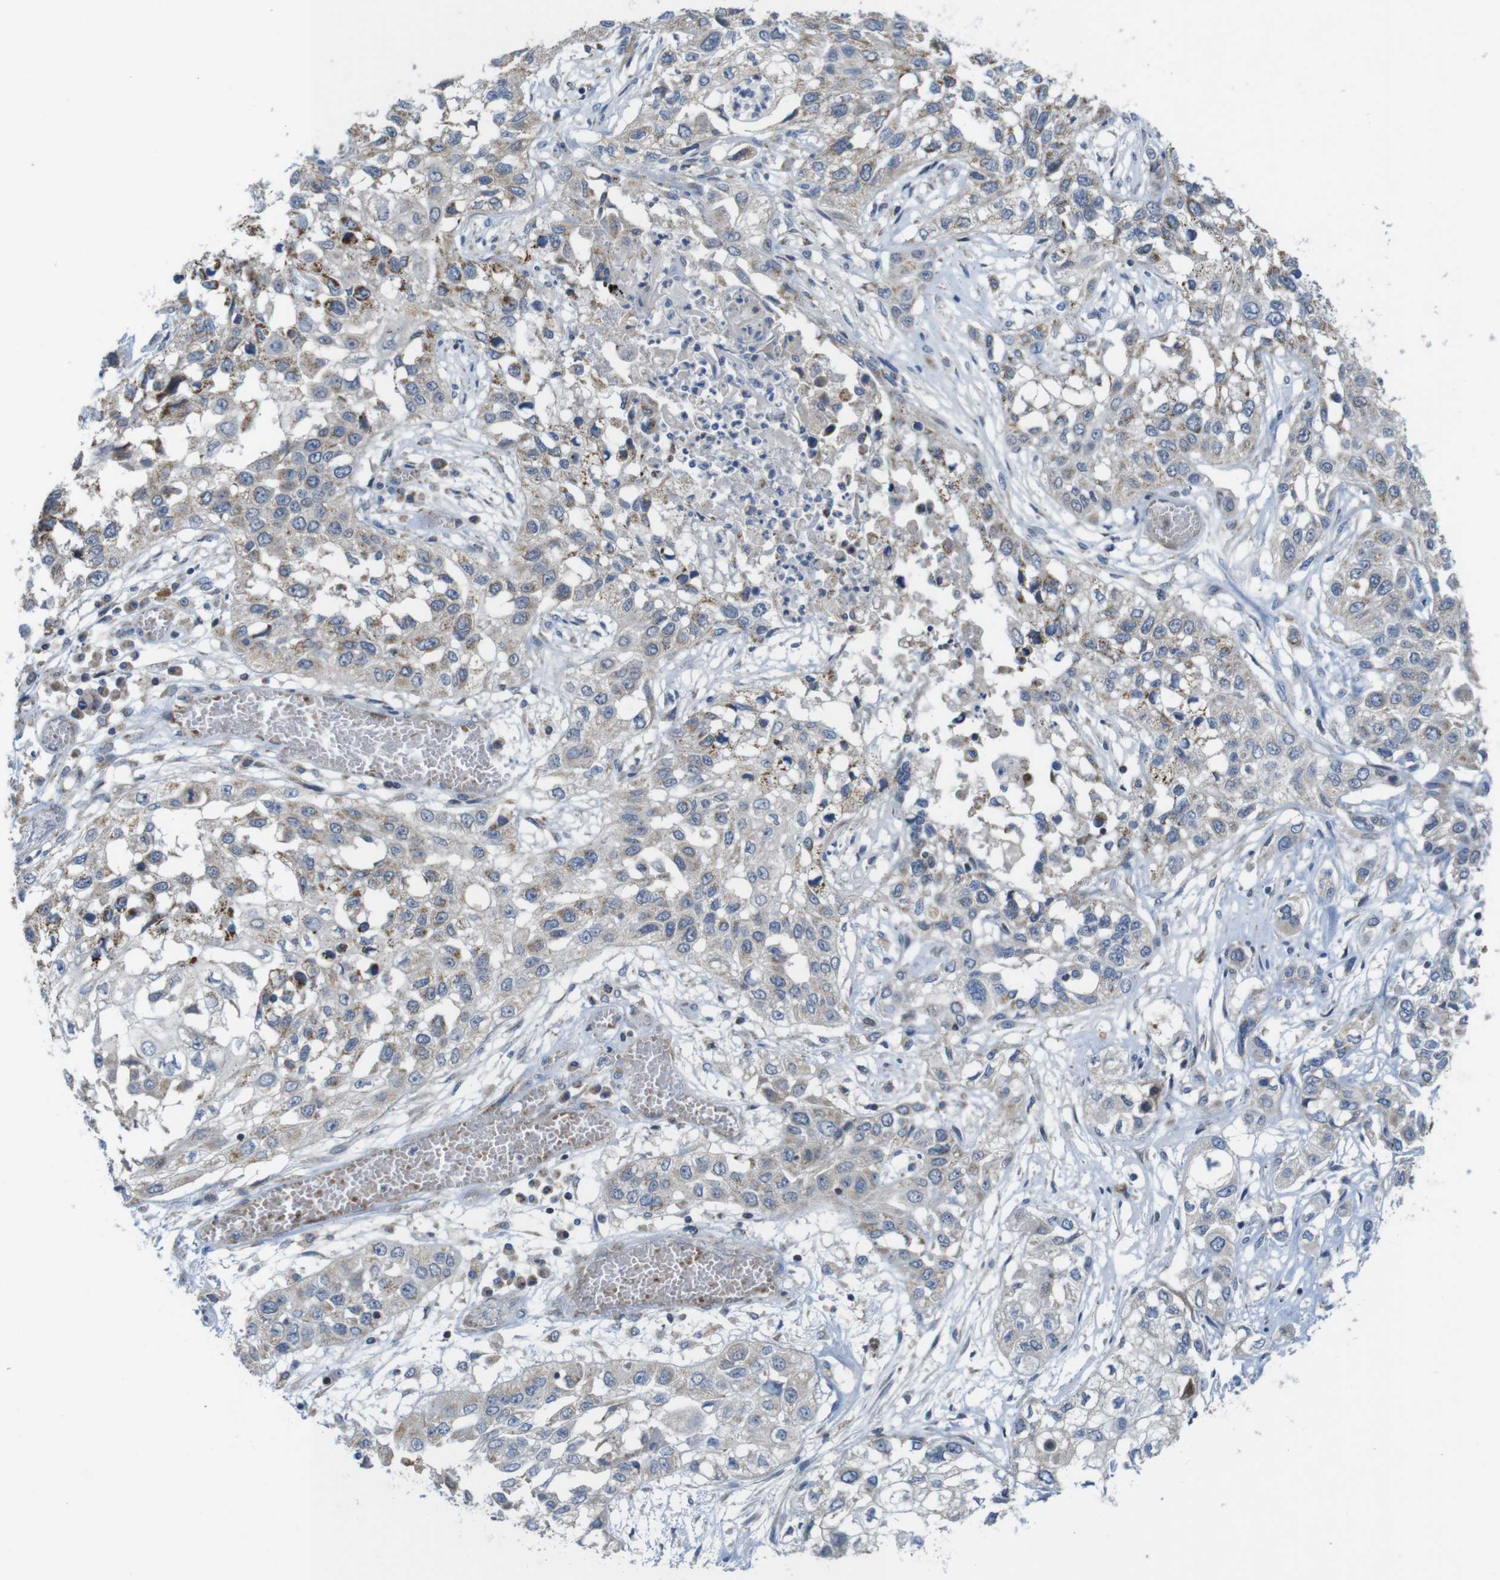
{"staining": {"intensity": "weak", "quantity": "25%-75%", "location": "cytoplasmic/membranous"}, "tissue": "lung cancer", "cell_type": "Tumor cells", "image_type": "cancer", "snomed": [{"axis": "morphology", "description": "Squamous cell carcinoma, NOS"}, {"axis": "topography", "description": "Lung"}], "caption": "This histopathology image displays immunohistochemistry (IHC) staining of human squamous cell carcinoma (lung), with low weak cytoplasmic/membranous expression in approximately 25%-75% of tumor cells.", "gene": "MARCHF1", "patient": {"sex": "male", "age": 71}}